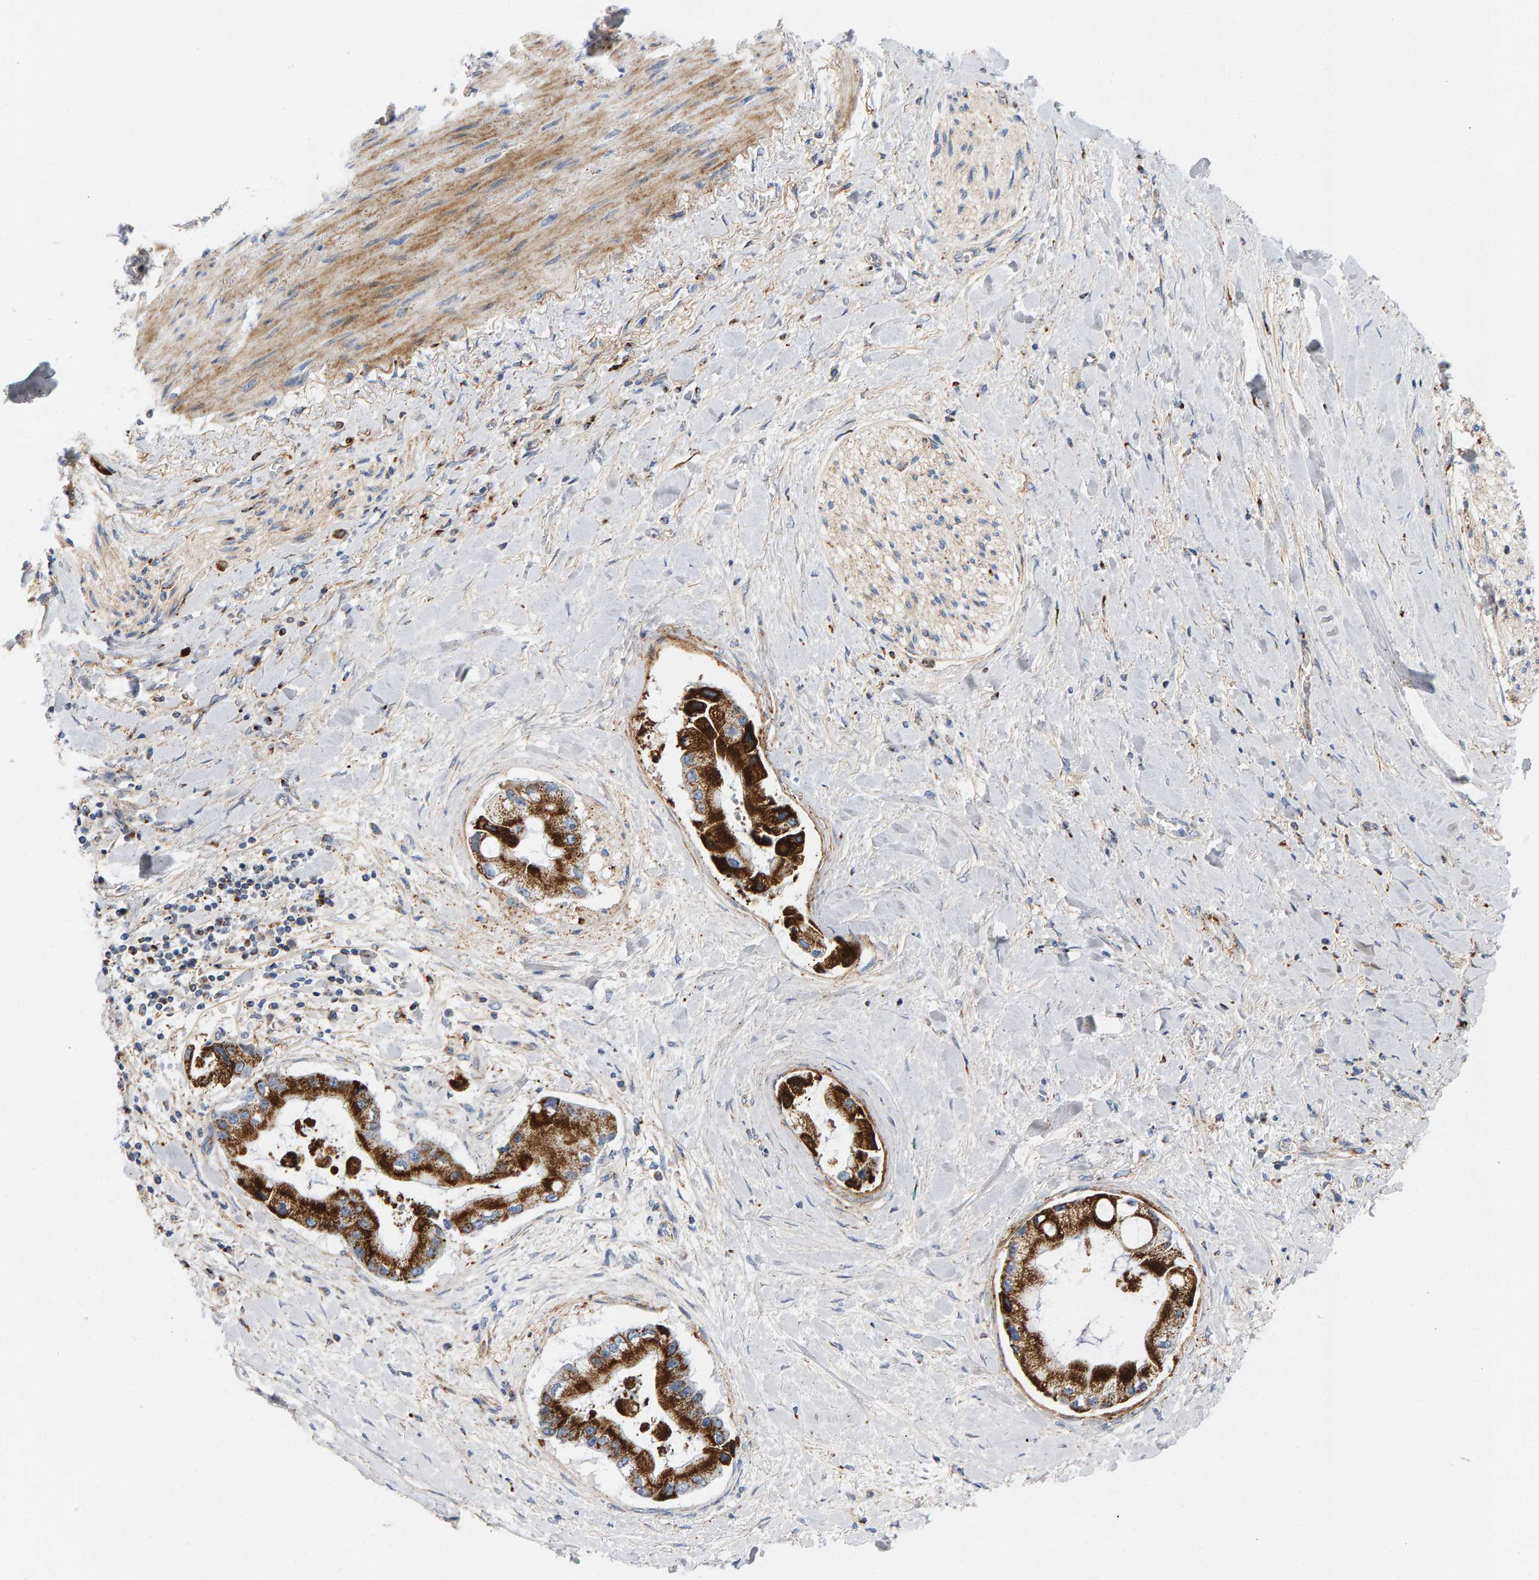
{"staining": {"intensity": "strong", "quantity": ">75%", "location": "cytoplasmic/membranous"}, "tissue": "liver cancer", "cell_type": "Tumor cells", "image_type": "cancer", "snomed": [{"axis": "morphology", "description": "Cholangiocarcinoma"}, {"axis": "topography", "description": "Liver"}], "caption": "This is an image of IHC staining of liver cholangiocarcinoma, which shows strong expression in the cytoplasmic/membranous of tumor cells.", "gene": "GGTA1", "patient": {"sex": "male", "age": 50}}